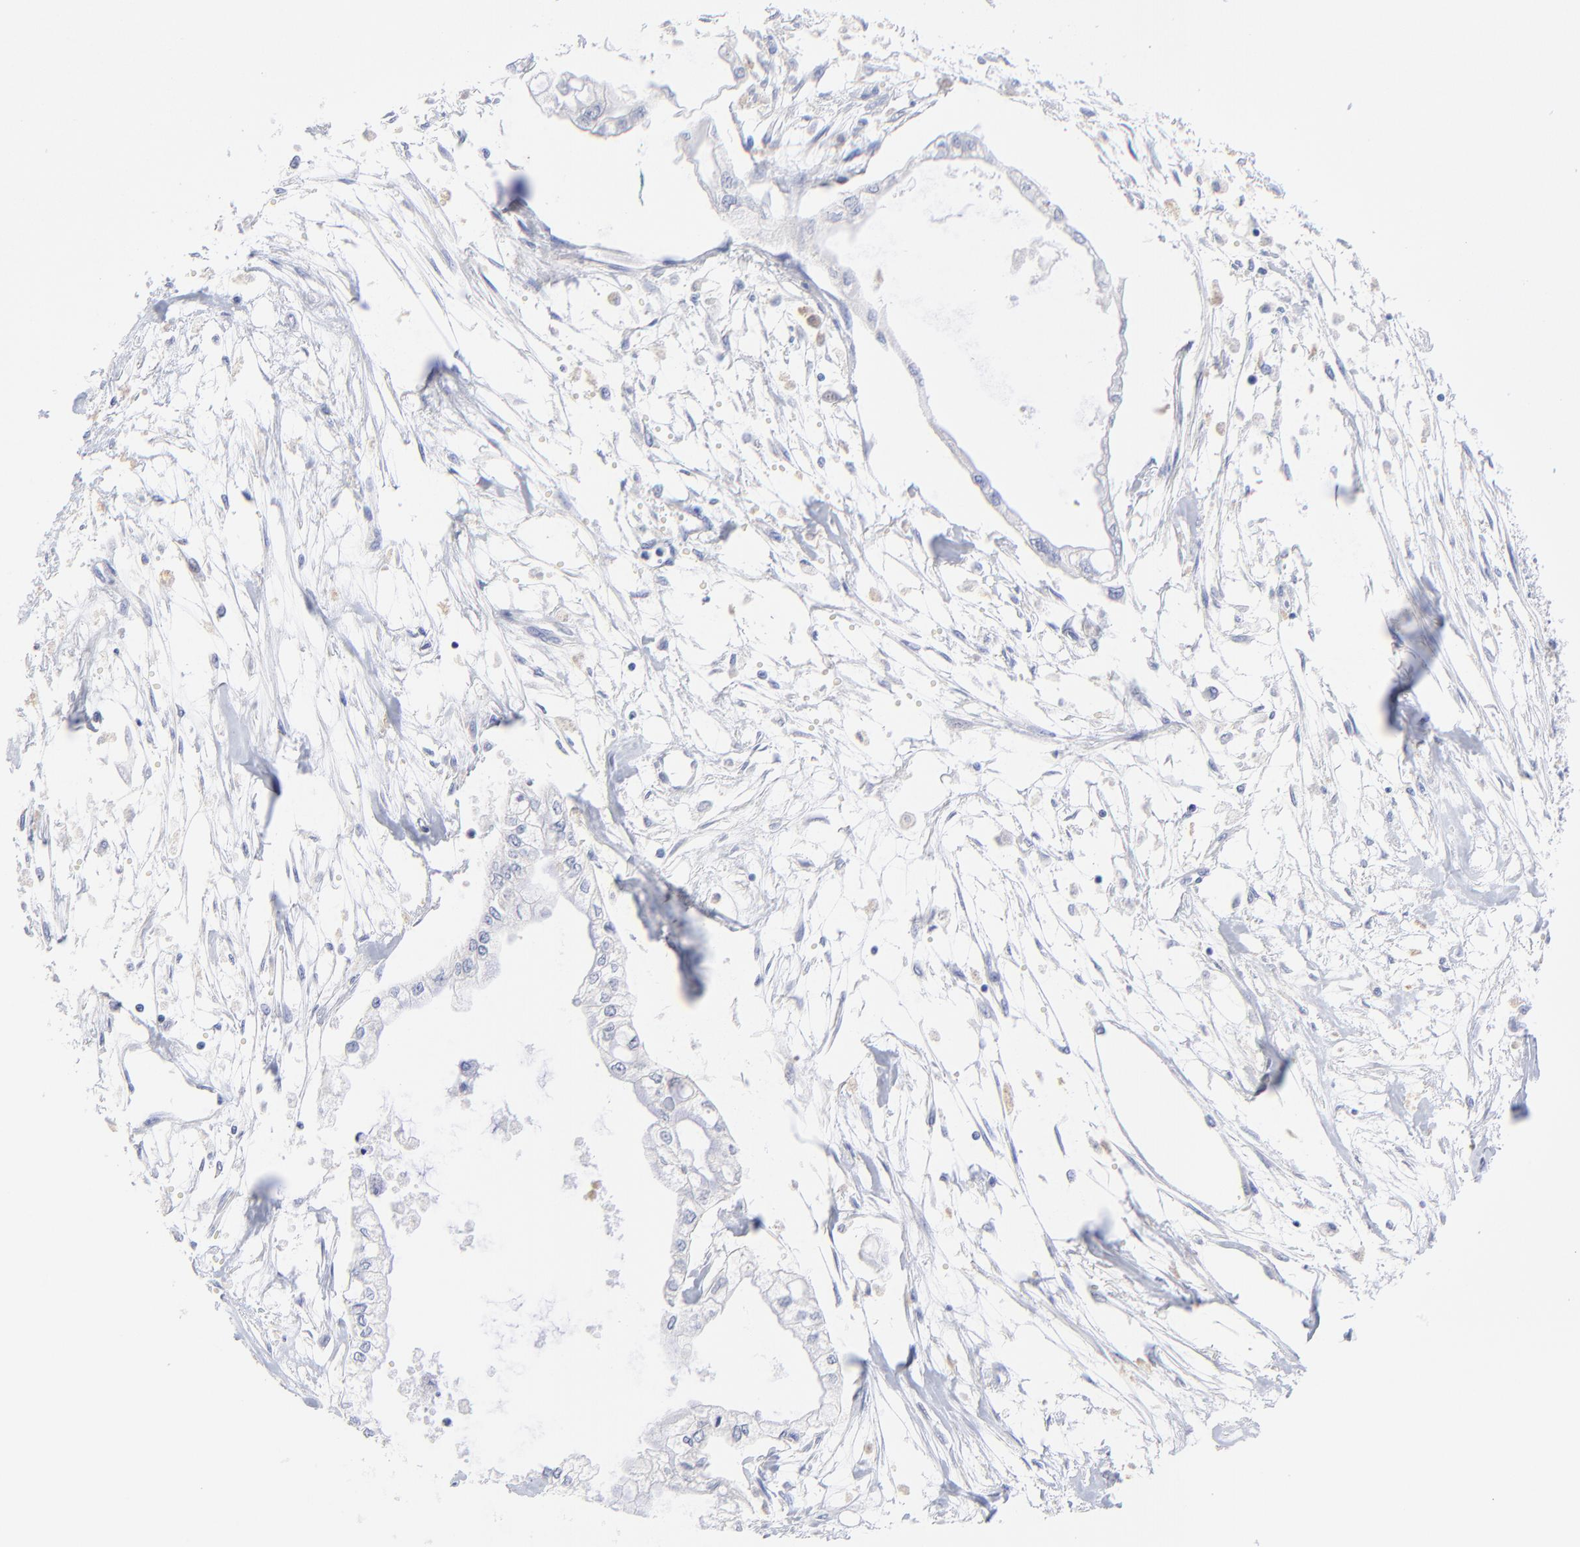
{"staining": {"intensity": "negative", "quantity": "none", "location": "none"}, "tissue": "pancreatic cancer", "cell_type": "Tumor cells", "image_type": "cancer", "snomed": [{"axis": "morphology", "description": "Adenocarcinoma, NOS"}, {"axis": "topography", "description": "Pancreas"}], "caption": "DAB (3,3'-diaminobenzidine) immunohistochemical staining of pancreatic cancer (adenocarcinoma) displays no significant expression in tumor cells.", "gene": "SULT4A1", "patient": {"sex": "male", "age": 79}}